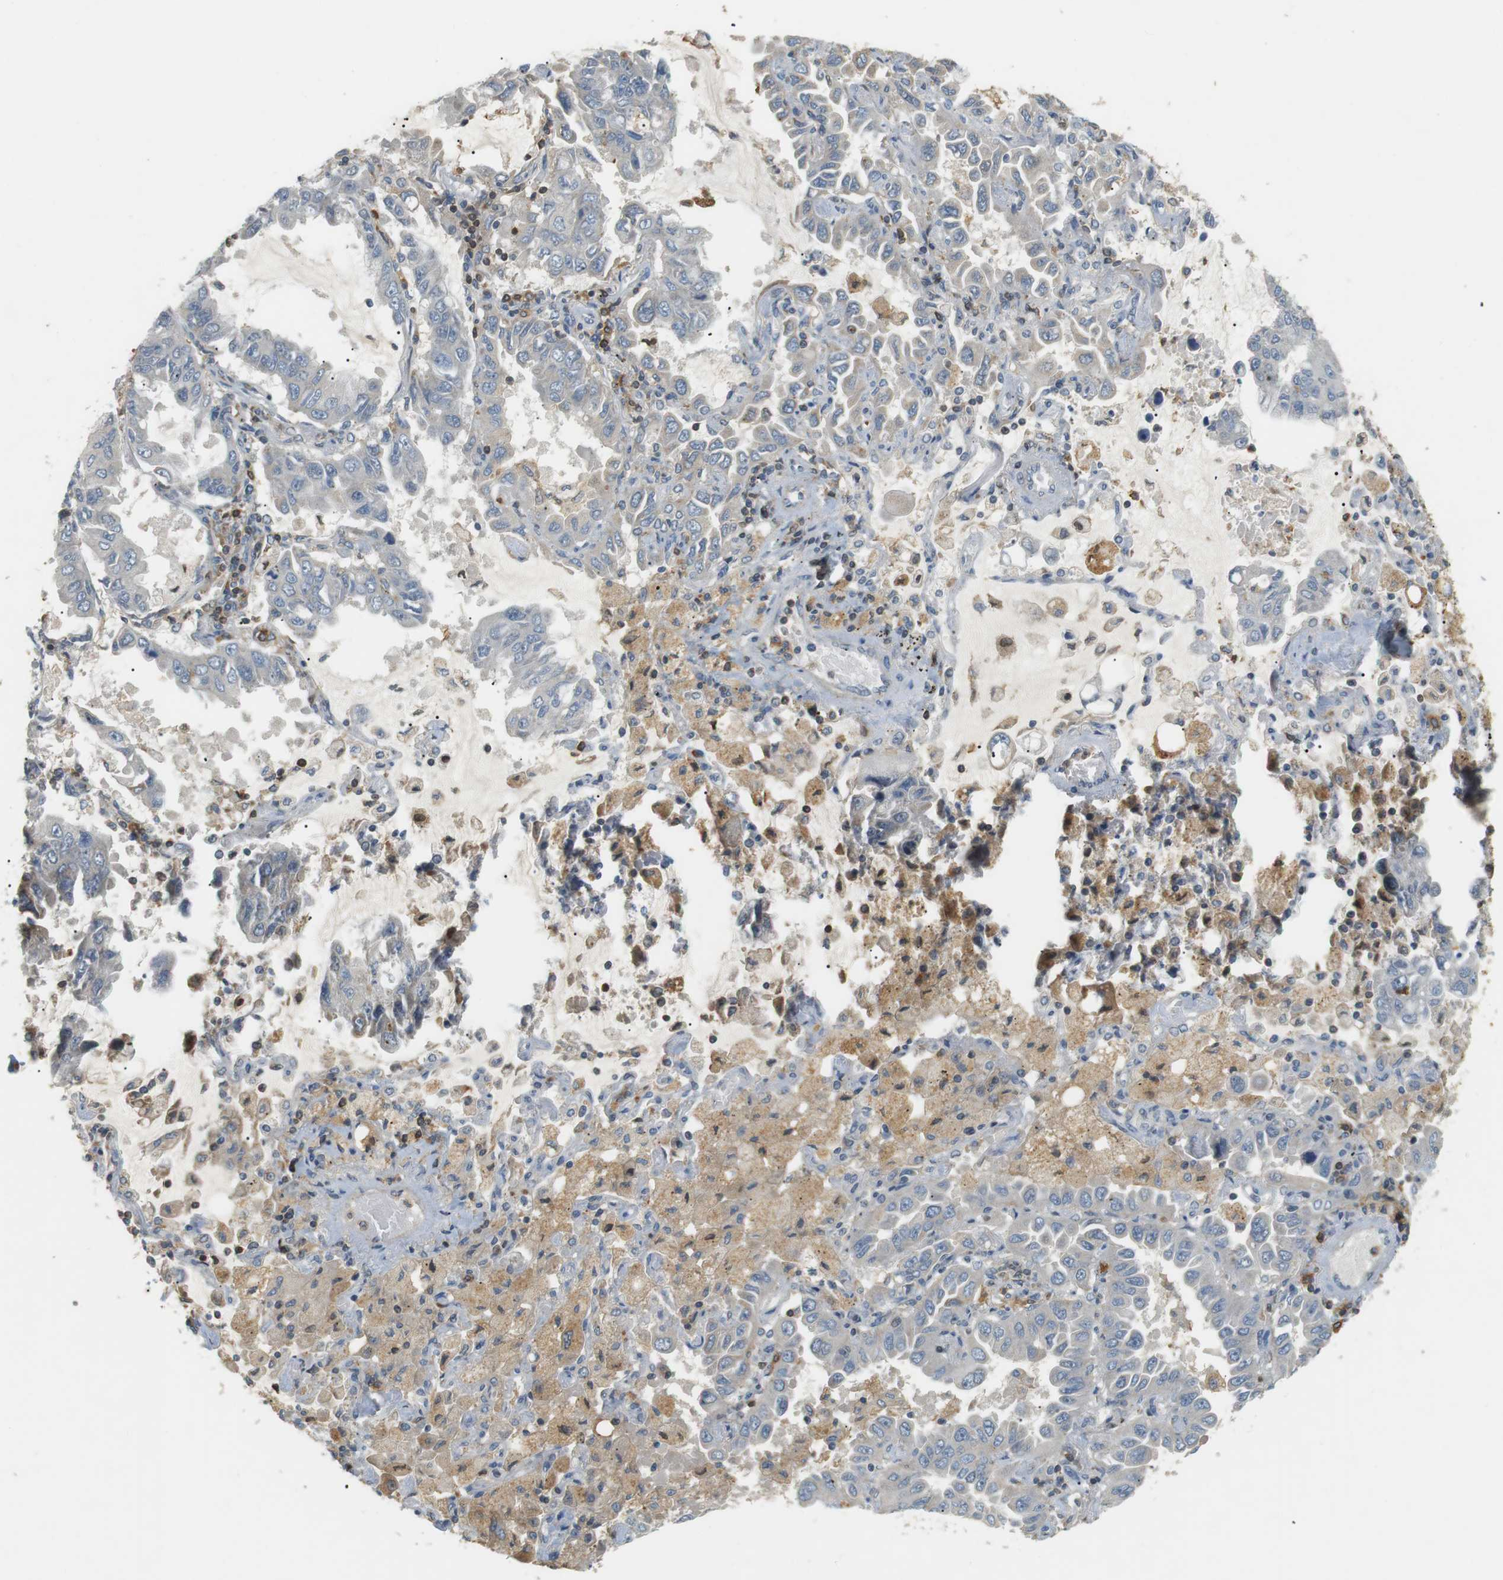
{"staining": {"intensity": "weak", "quantity": "<25%", "location": "cytoplasmic/membranous"}, "tissue": "lung cancer", "cell_type": "Tumor cells", "image_type": "cancer", "snomed": [{"axis": "morphology", "description": "Adenocarcinoma, NOS"}, {"axis": "topography", "description": "Lung"}], "caption": "Micrograph shows no significant protein staining in tumor cells of lung cancer (adenocarcinoma). The staining was performed using DAB to visualize the protein expression in brown, while the nuclei were stained in blue with hematoxylin (Magnification: 20x).", "gene": "P2RY1", "patient": {"sex": "male", "age": 64}}